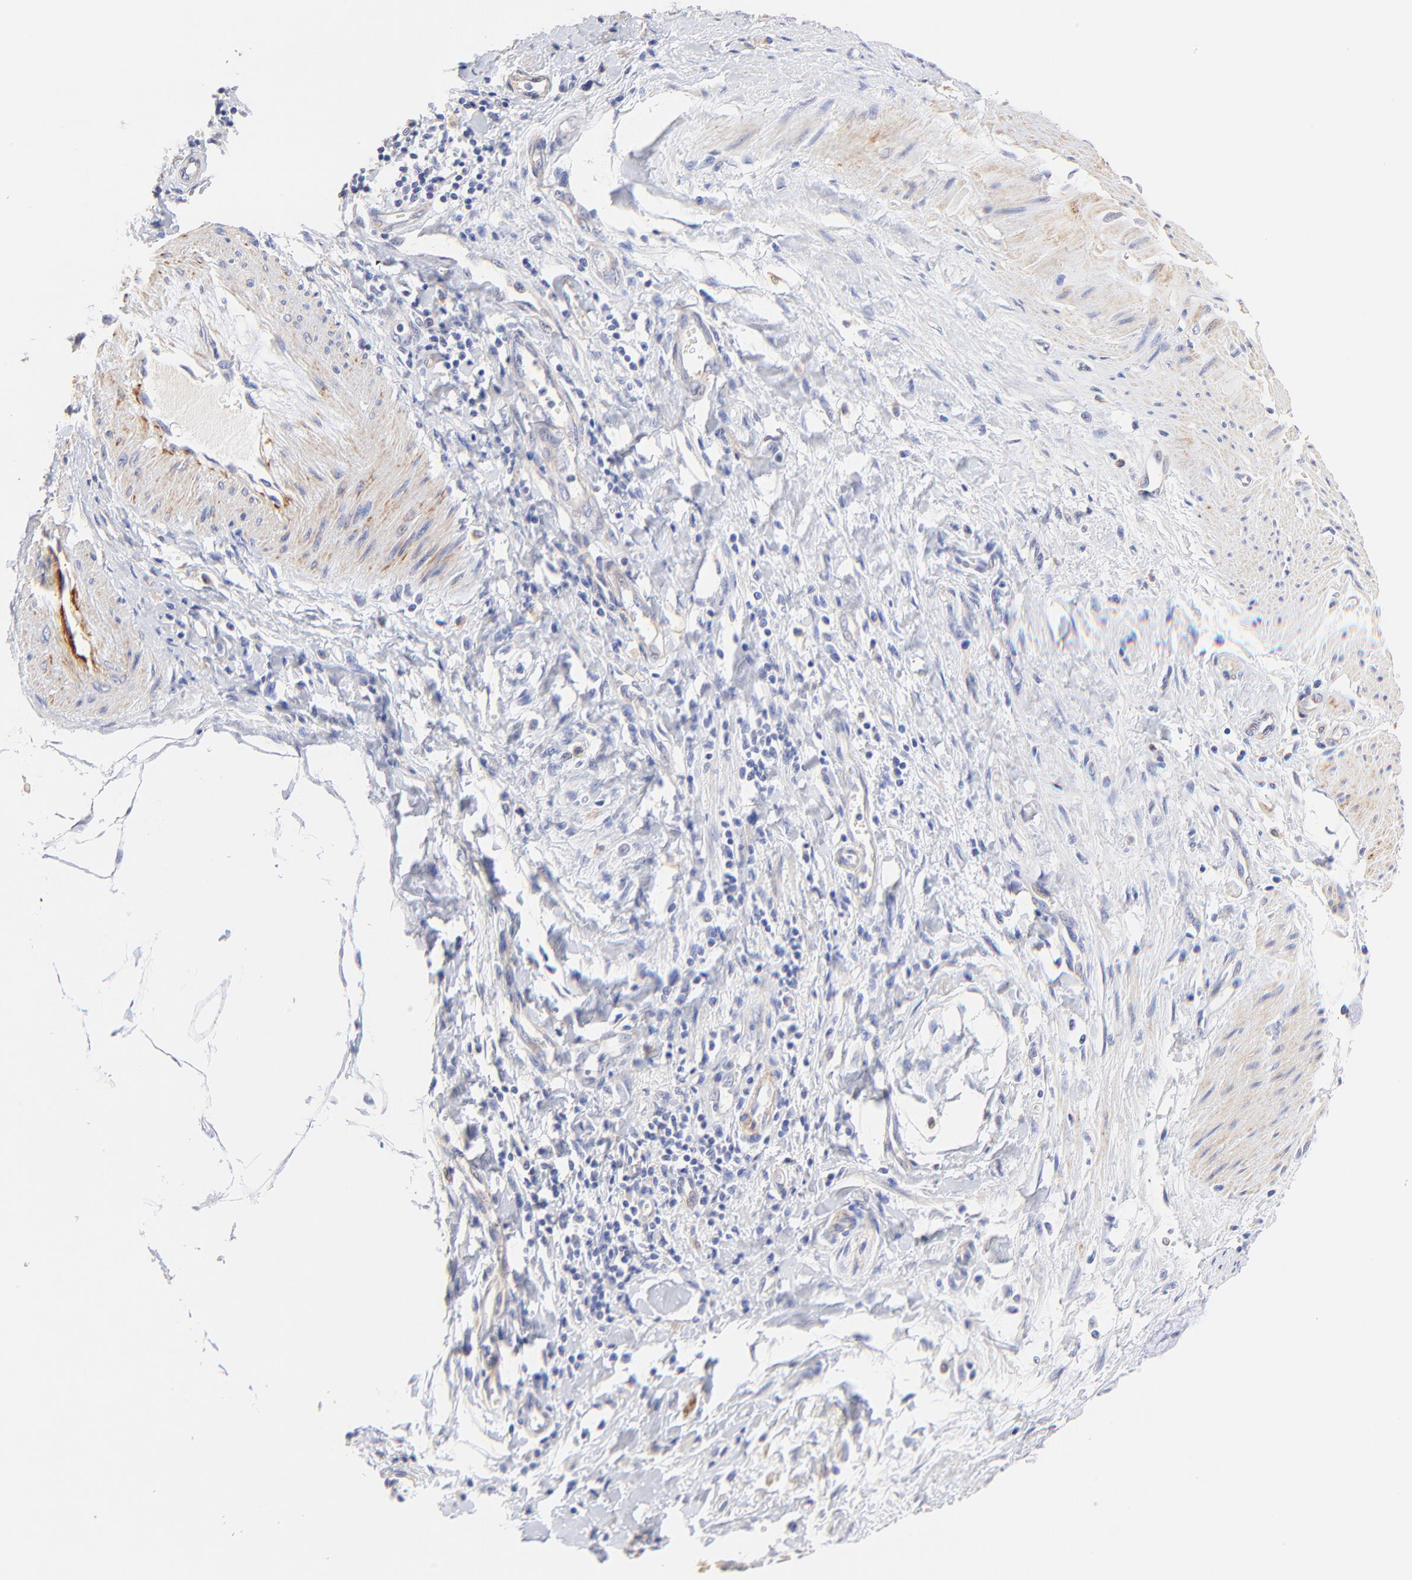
{"staining": {"intensity": "negative", "quantity": "none", "location": "none"}, "tissue": "pancreatic cancer", "cell_type": "Tumor cells", "image_type": "cancer", "snomed": [{"axis": "morphology", "description": "Adenocarcinoma, NOS"}, {"axis": "topography", "description": "Pancreas"}], "caption": "An IHC photomicrograph of adenocarcinoma (pancreatic) is shown. There is no staining in tumor cells of adenocarcinoma (pancreatic).", "gene": "ACTRT1", "patient": {"sex": "male", "age": 59}}